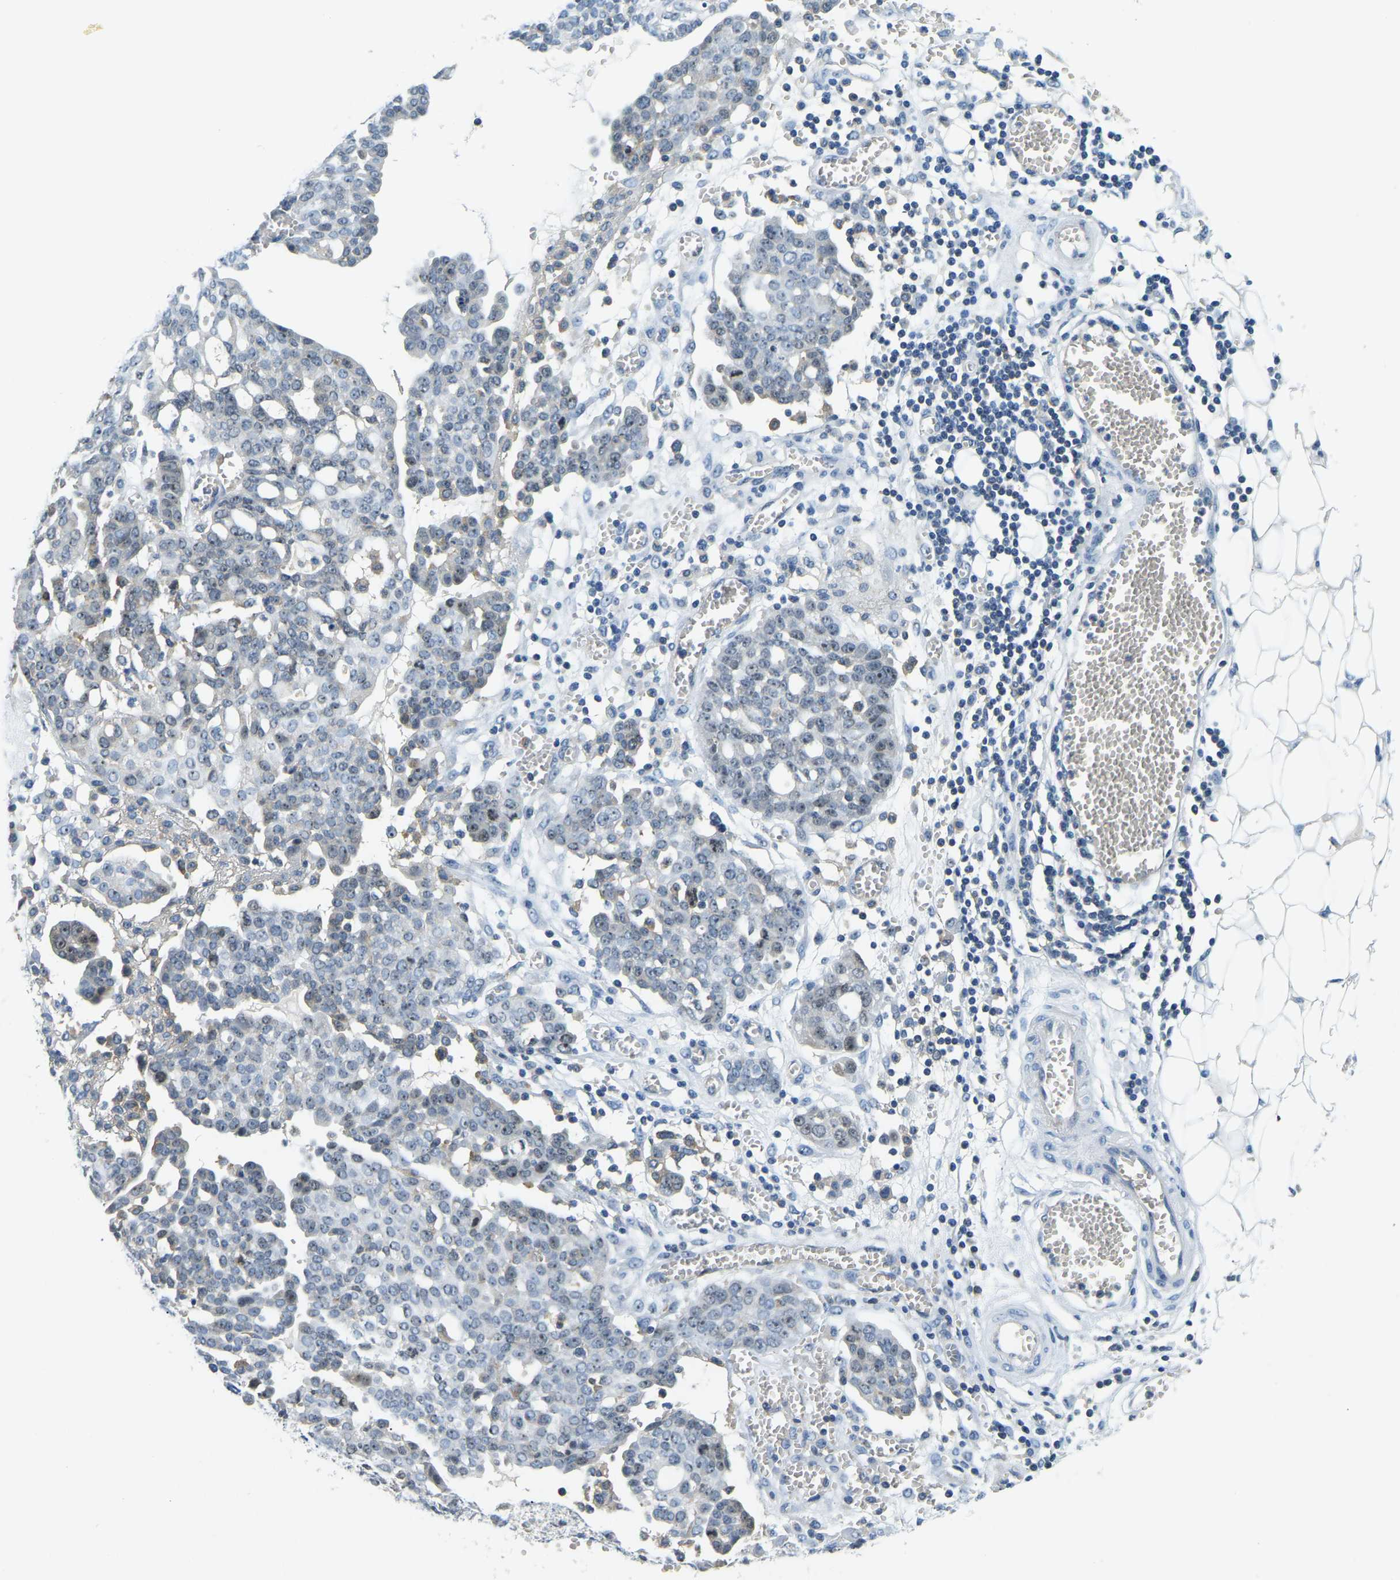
{"staining": {"intensity": "weak", "quantity": "<25%", "location": "nuclear"}, "tissue": "ovarian cancer", "cell_type": "Tumor cells", "image_type": "cancer", "snomed": [{"axis": "morphology", "description": "Cystadenocarcinoma, serous, NOS"}, {"axis": "topography", "description": "Soft tissue"}, {"axis": "topography", "description": "Ovary"}], "caption": "The histopathology image shows no staining of tumor cells in serous cystadenocarcinoma (ovarian). (DAB (3,3'-diaminobenzidine) immunohistochemistry (IHC), high magnification).", "gene": "RRP1", "patient": {"sex": "female", "age": 57}}